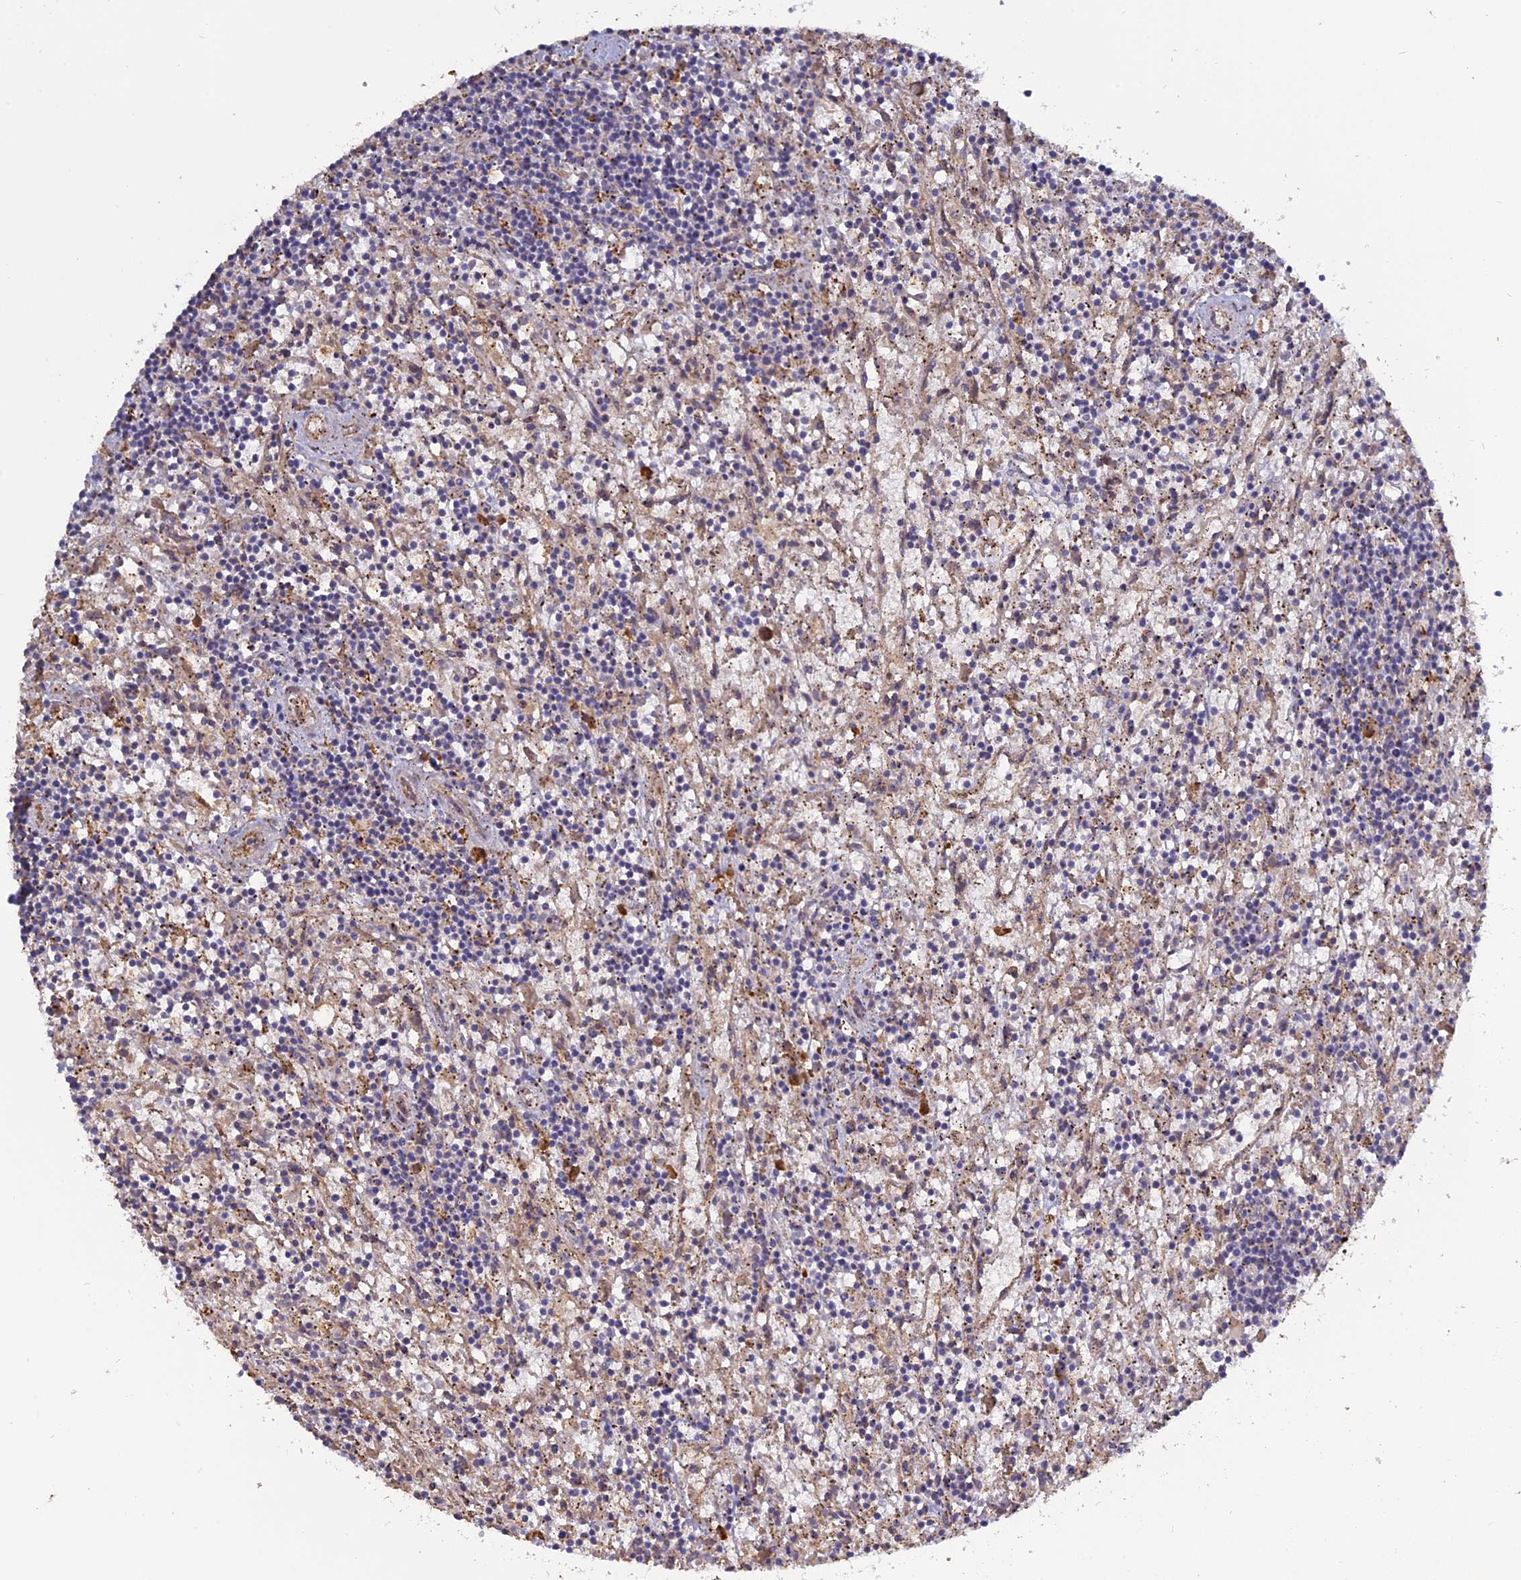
{"staining": {"intensity": "negative", "quantity": "none", "location": "none"}, "tissue": "lymphoma", "cell_type": "Tumor cells", "image_type": "cancer", "snomed": [{"axis": "morphology", "description": "Malignant lymphoma, non-Hodgkin's type, Low grade"}, {"axis": "topography", "description": "Spleen"}], "caption": "There is no significant staining in tumor cells of low-grade malignant lymphoma, non-Hodgkin's type.", "gene": "PPIC", "patient": {"sex": "male", "age": 76}}